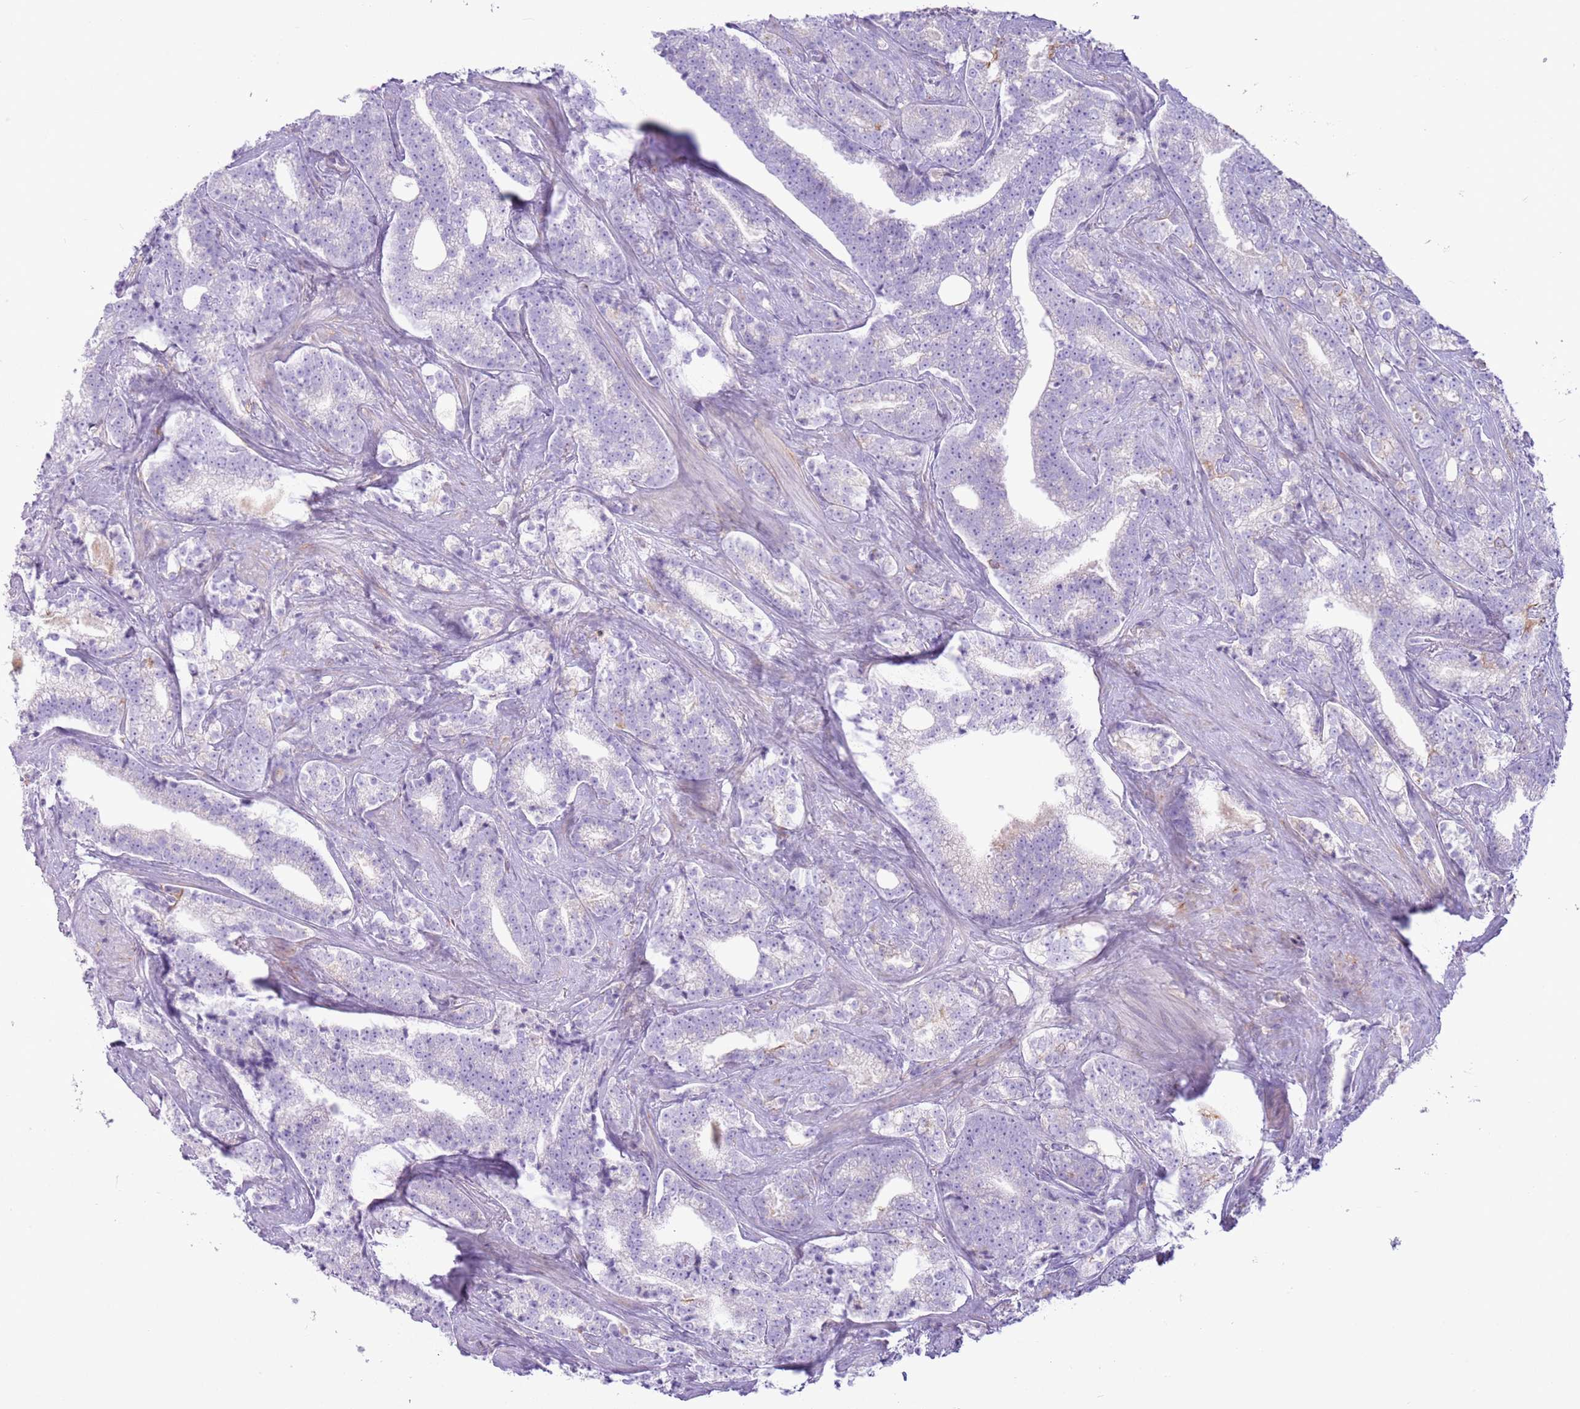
{"staining": {"intensity": "negative", "quantity": "none", "location": "none"}, "tissue": "prostate cancer", "cell_type": "Tumor cells", "image_type": "cancer", "snomed": [{"axis": "morphology", "description": "Adenocarcinoma, High grade"}, {"axis": "topography", "description": "Prostate"}], "caption": "This micrograph is of prostate cancer (high-grade adenocarcinoma) stained with immunohistochemistry (IHC) to label a protein in brown with the nuclei are counter-stained blue. There is no positivity in tumor cells. (Brightfield microscopy of DAB (3,3'-diaminobenzidine) immunohistochemistry (IHC) at high magnification).", "gene": "OAF", "patient": {"sex": "male", "age": 67}}